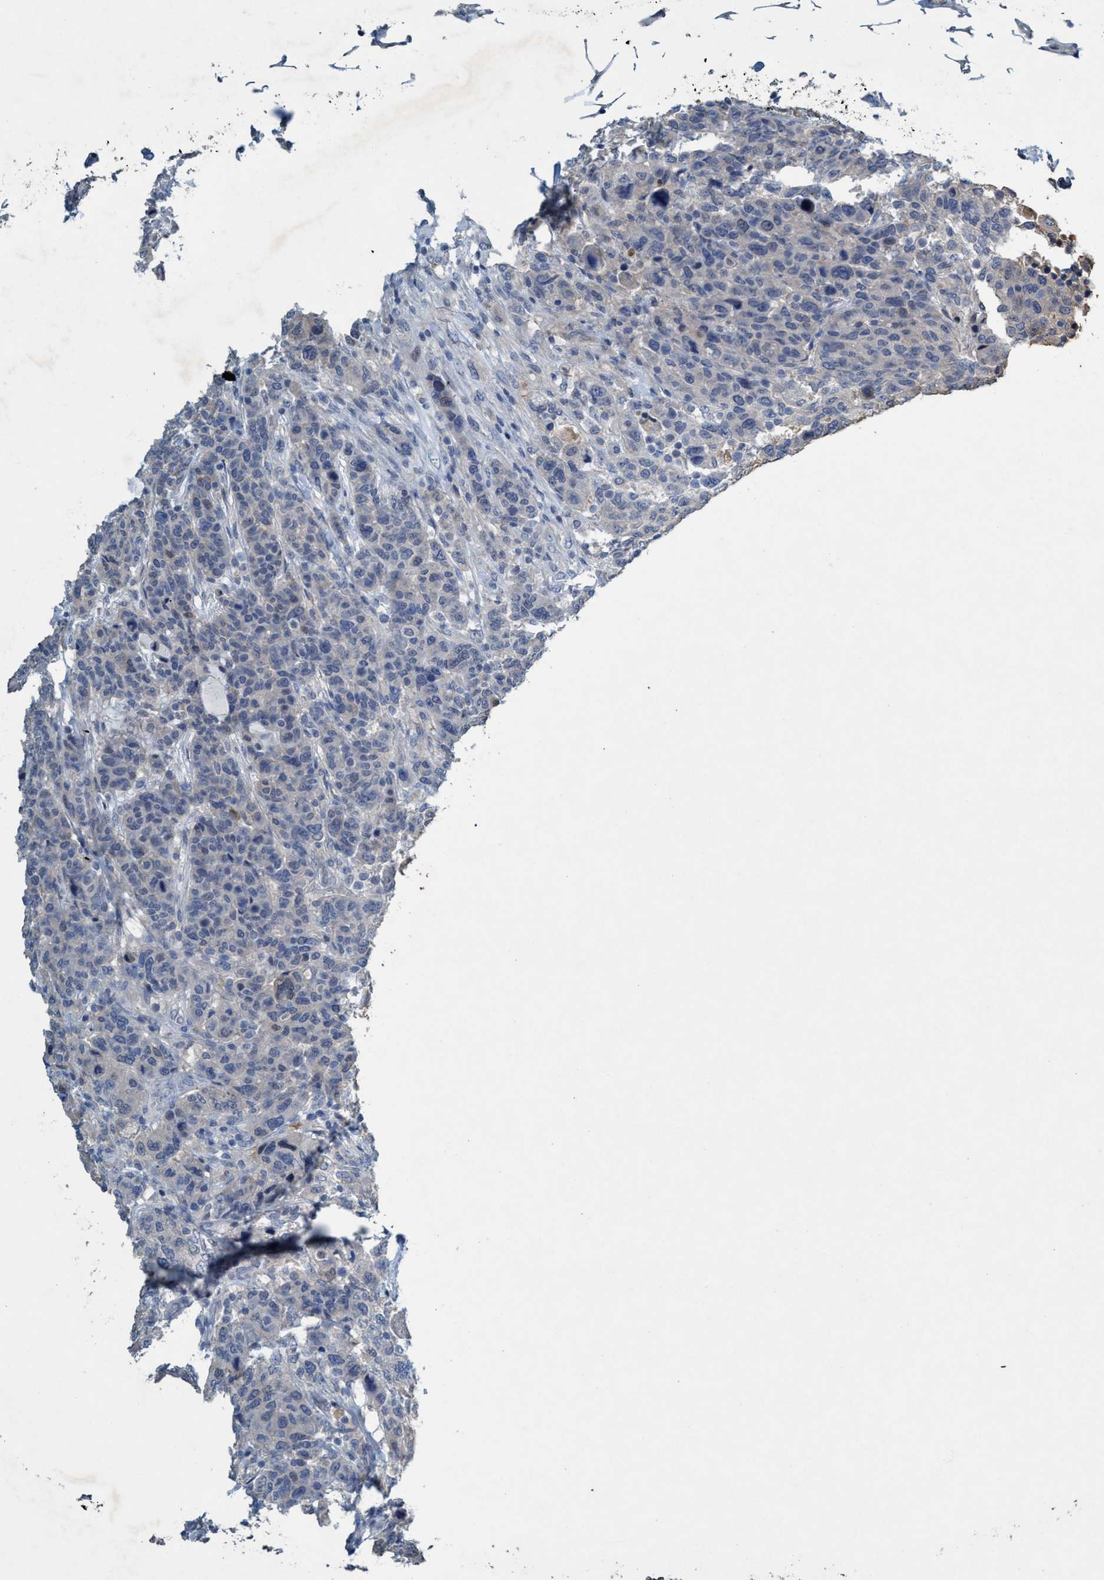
{"staining": {"intensity": "negative", "quantity": "none", "location": "none"}, "tissue": "breast cancer", "cell_type": "Tumor cells", "image_type": "cancer", "snomed": [{"axis": "morphology", "description": "Duct carcinoma"}, {"axis": "topography", "description": "Breast"}], "caption": "Protein analysis of breast cancer demonstrates no significant positivity in tumor cells.", "gene": "RNF208", "patient": {"sex": "female", "age": 37}}